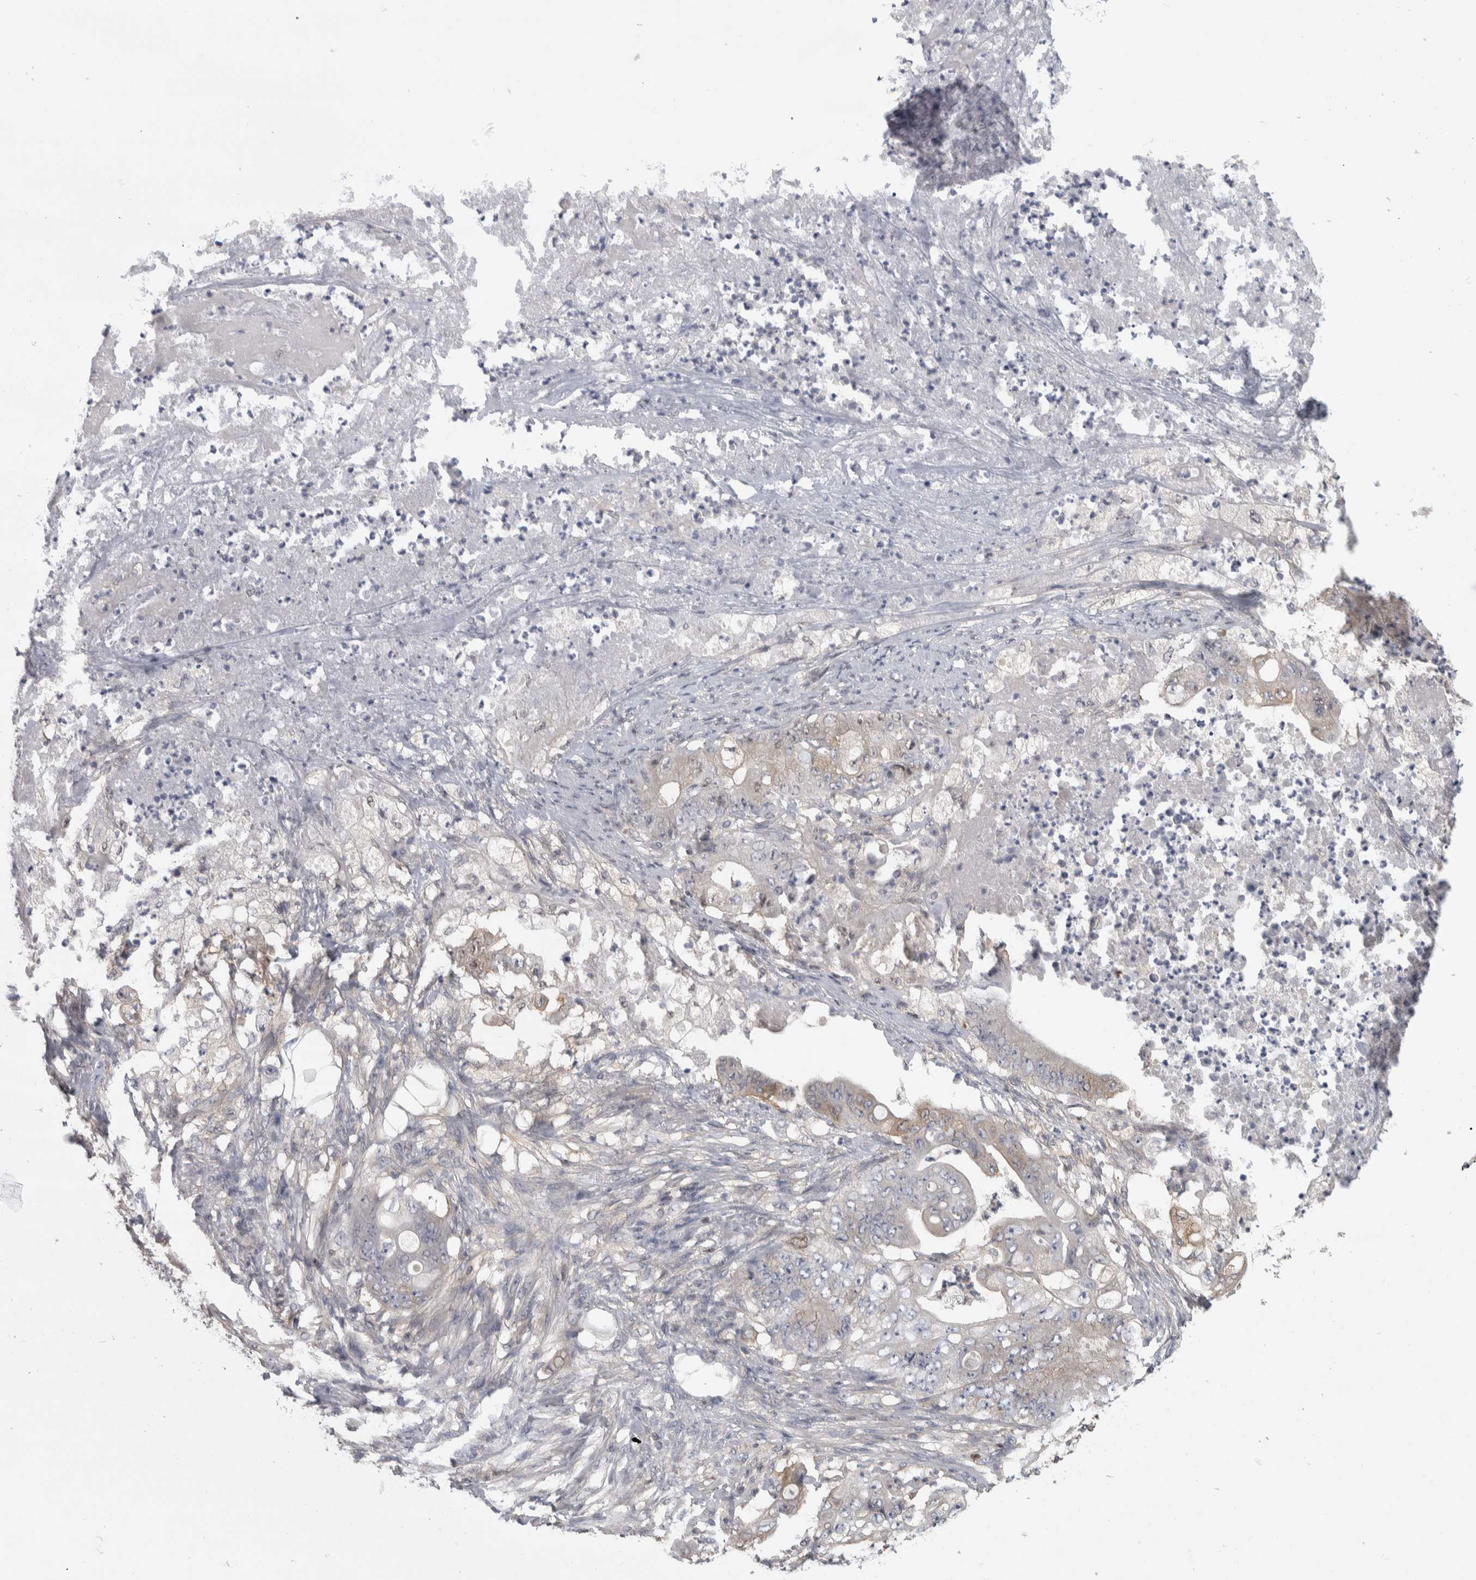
{"staining": {"intensity": "negative", "quantity": "none", "location": "none"}, "tissue": "stomach cancer", "cell_type": "Tumor cells", "image_type": "cancer", "snomed": [{"axis": "morphology", "description": "Adenocarcinoma, NOS"}, {"axis": "topography", "description": "Stomach"}], "caption": "Tumor cells show no significant protein expression in stomach cancer (adenocarcinoma).", "gene": "NFKB2", "patient": {"sex": "female", "age": 73}}